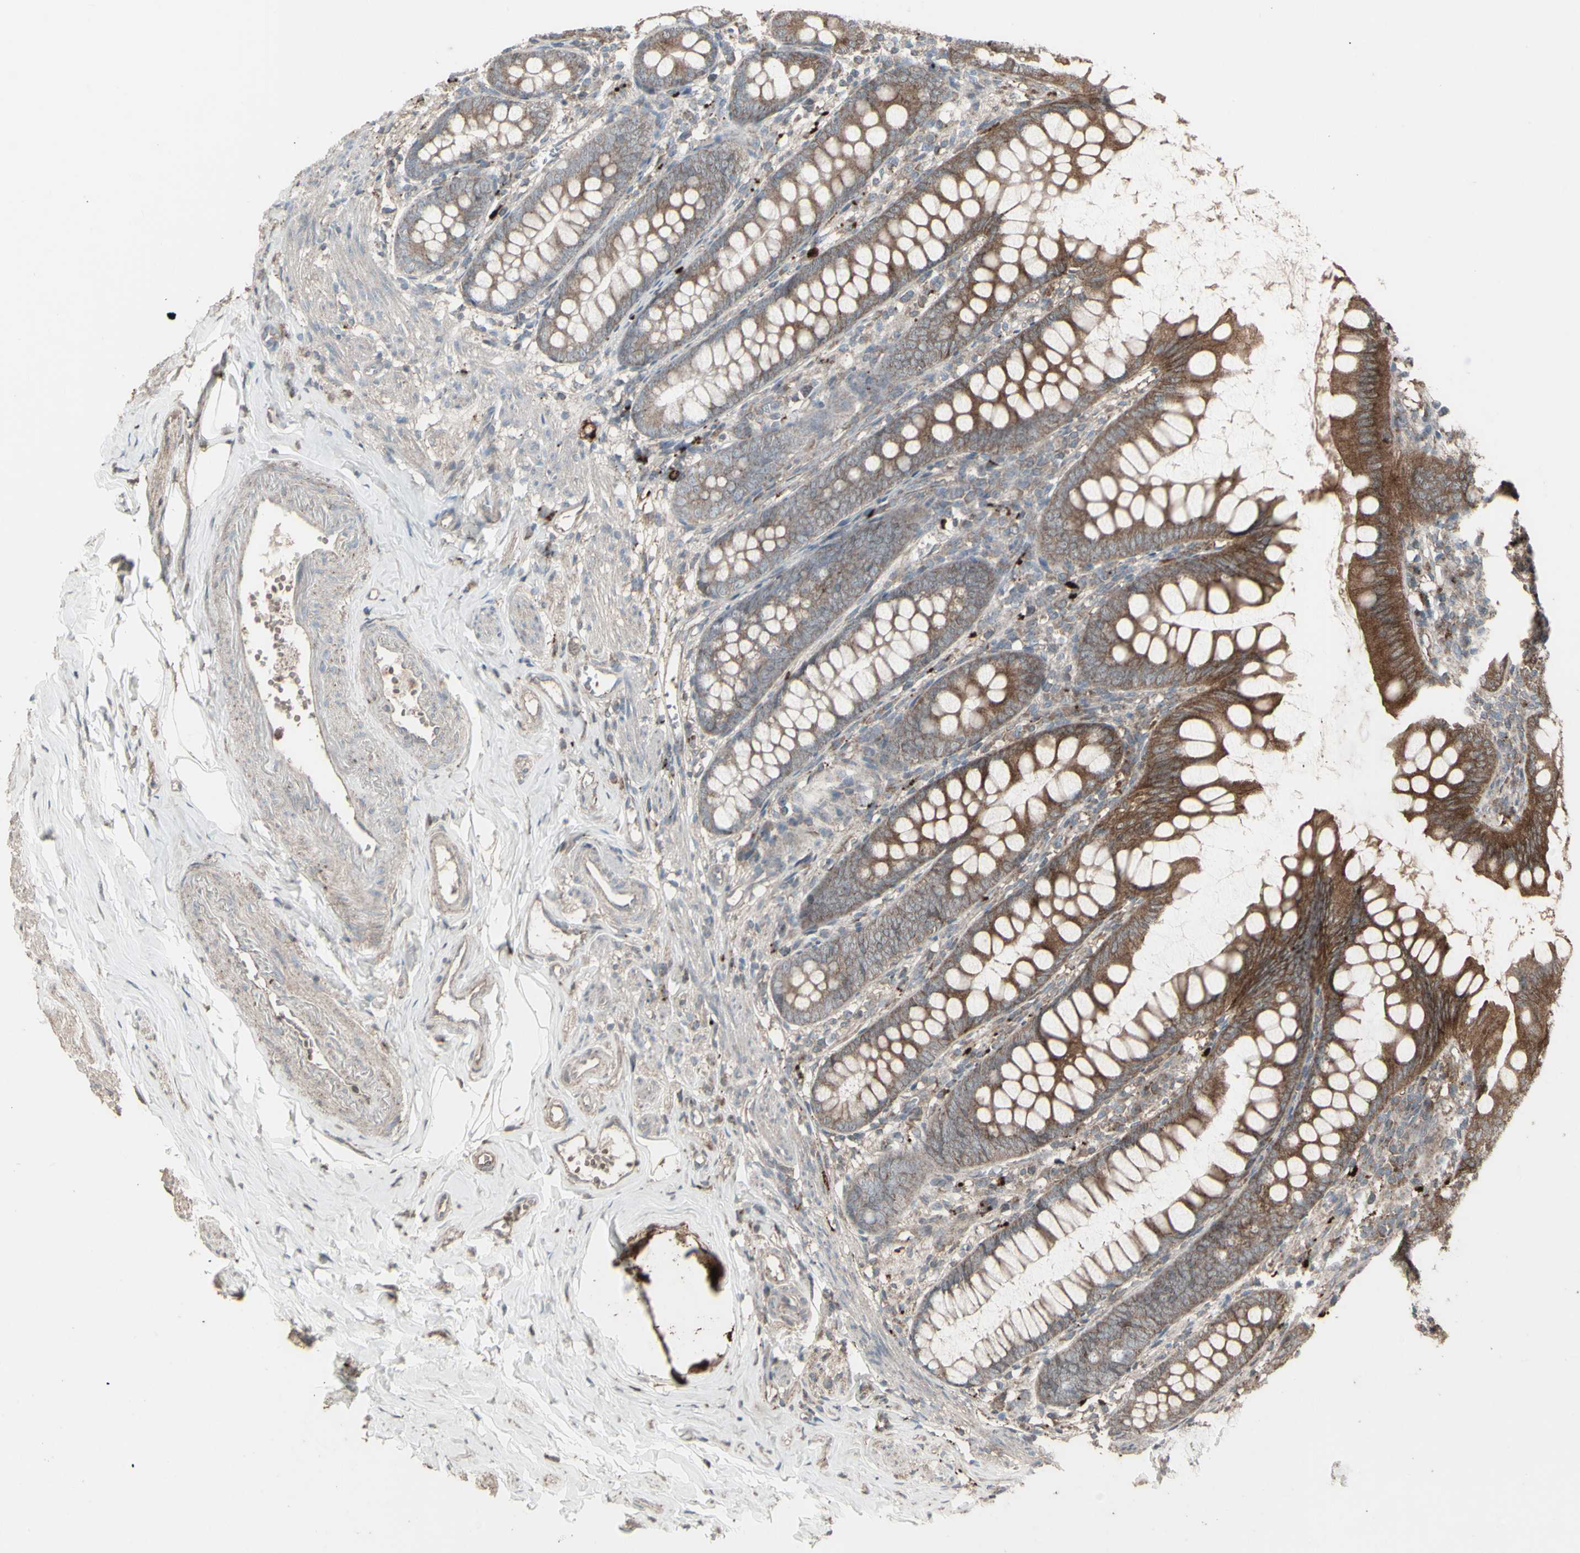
{"staining": {"intensity": "strong", "quantity": ">75%", "location": "cytoplasmic/membranous"}, "tissue": "appendix", "cell_type": "Glandular cells", "image_type": "normal", "snomed": [{"axis": "morphology", "description": "Normal tissue, NOS"}, {"axis": "topography", "description": "Appendix"}], "caption": "Immunohistochemistry (IHC) image of benign appendix: appendix stained using IHC reveals high levels of strong protein expression localized specifically in the cytoplasmic/membranous of glandular cells, appearing as a cytoplasmic/membranous brown color.", "gene": "RNASEL", "patient": {"sex": "female", "age": 77}}